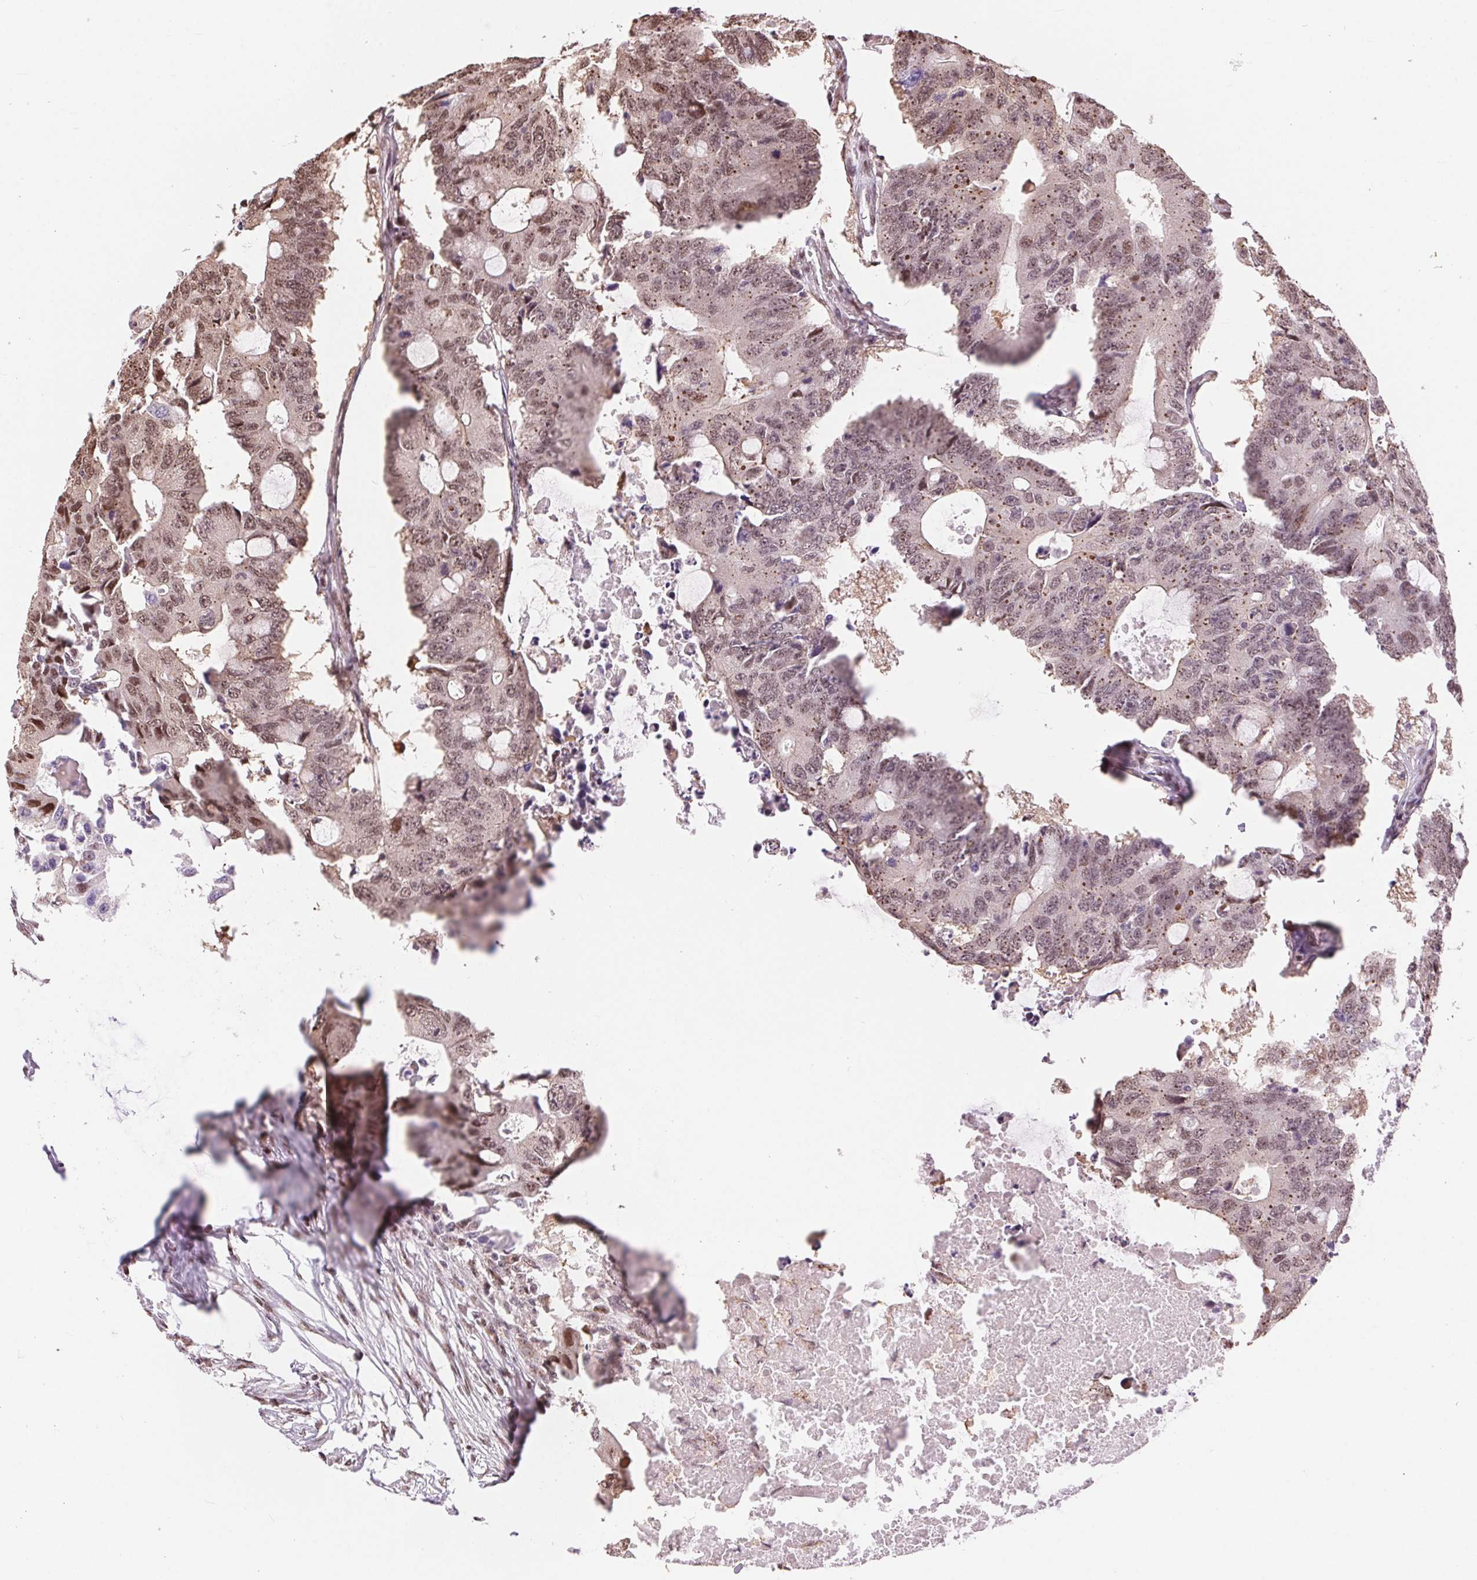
{"staining": {"intensity": "moderate", "quantity": ">75%", "location": "nuclear"}, "tissue": "colorectal cancer", "cell_type": "Tumor cells", "image_type": "cancer", "snomed": [{"axis": "morphology", "description": "Adenocarcinoma, NOS"}, {"axis": "topography", "description": "Colon"}], "caption": "IHC micrograph of neoplastic tissue: human colorectal cancer (adenocarcinoma) stained using immunohistochemistry shows medium levels of moderate protein expression localized specifically in the nuclear of tumor cells, appearing as a nuclear brown color.", "gene": "RAD23A", "patient": {"sex": "male", "age": 71}}